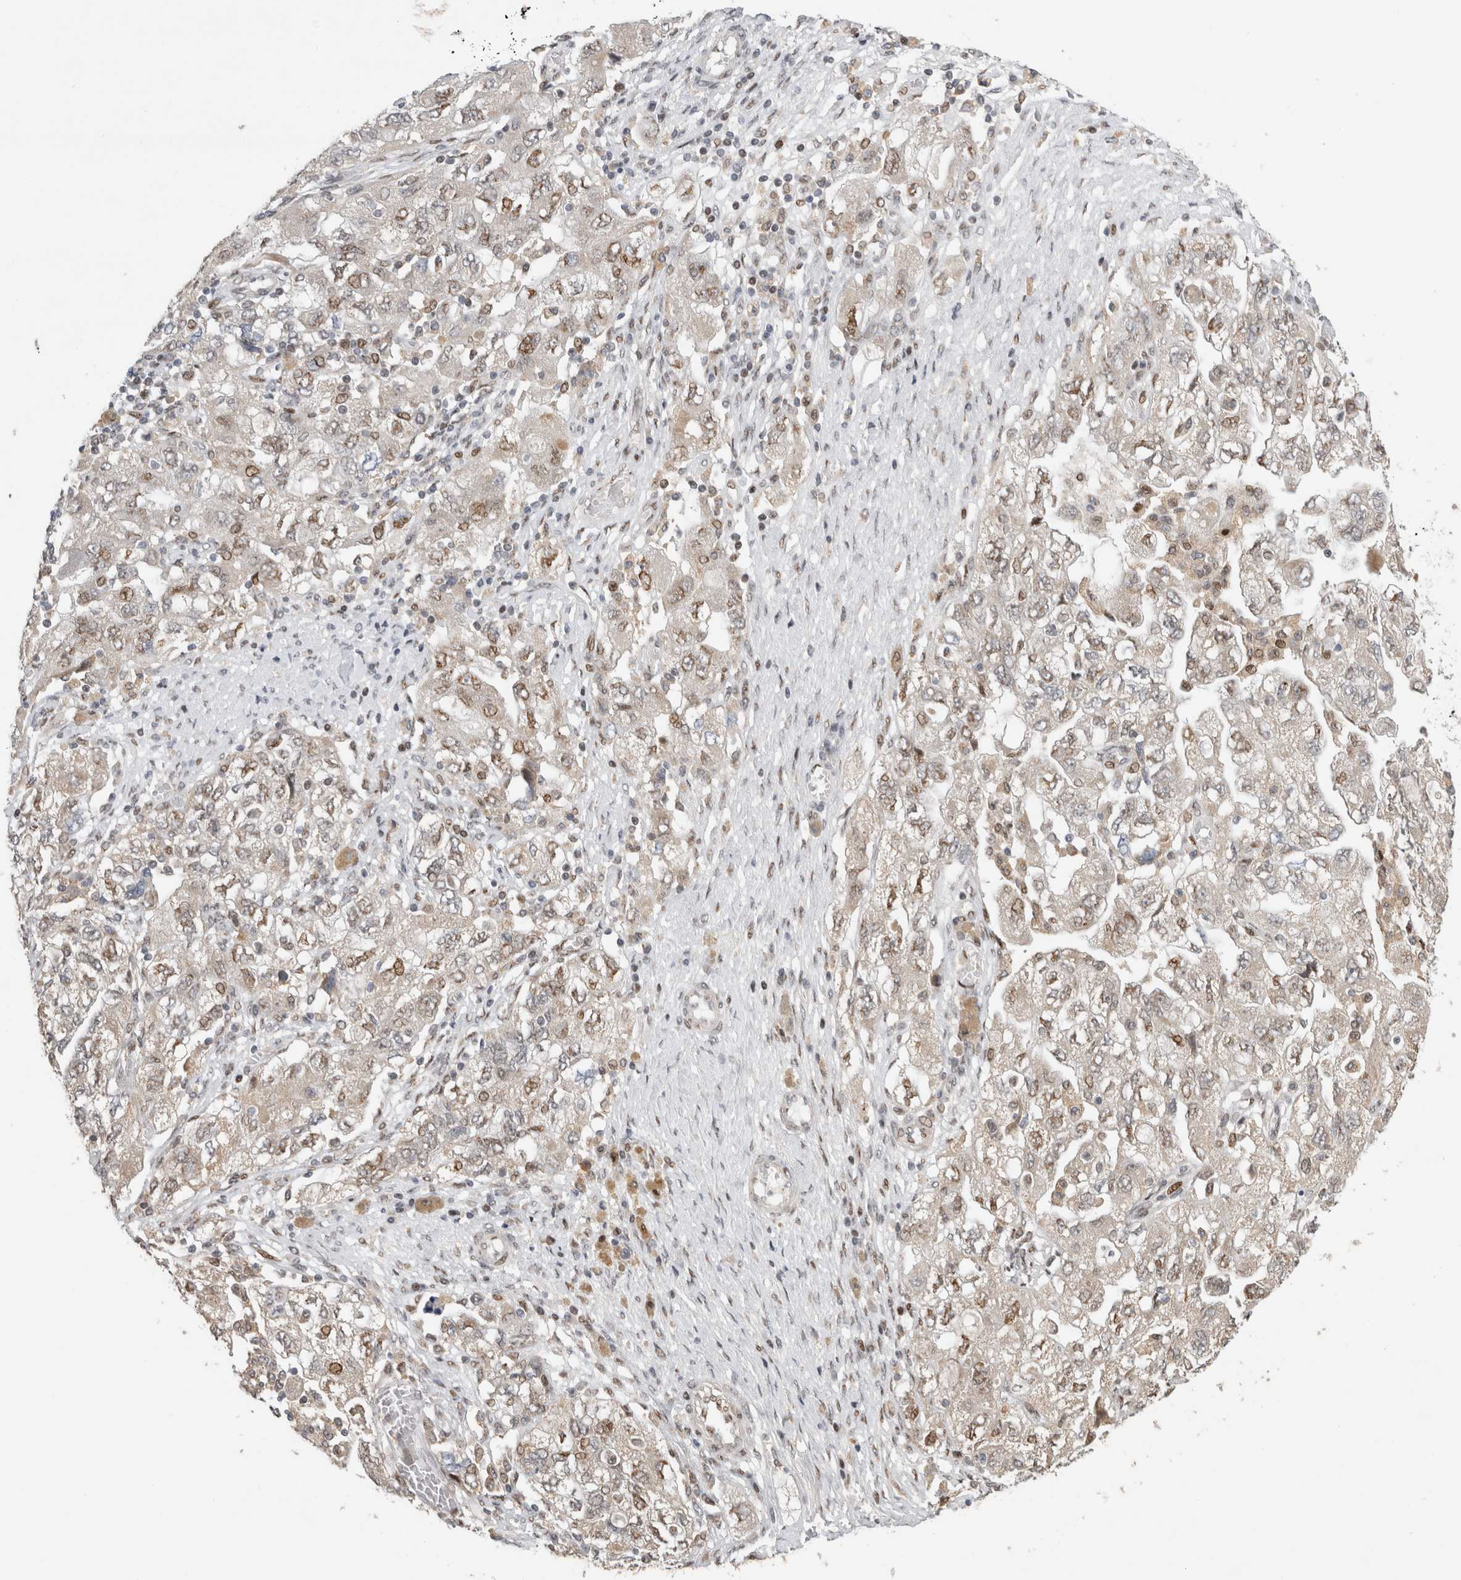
{"staining": {"intensity": "weak", "quantity": "25%-75%", "location": "nuclear"}, "tissue": "ovarian cancer", "cell_type": "Tumor cells", "image_type": "cancer", "snomed": [{"axis": "morphology", "description": "Carcinoma, NOS"}, {"axis": "morphology", "description": "Cystadenocarcinoma, serous, NOS"}, {"axis": "topography", "description": "Ovary"}], "caption": "Ovarian cancer was stained to show a protein in brown. There is low levels of weak nuclear expression in approximately 25%-75% of tumor cells.", "gene": "C8orf58", "patient": {"sex": "female", "age": 69}}